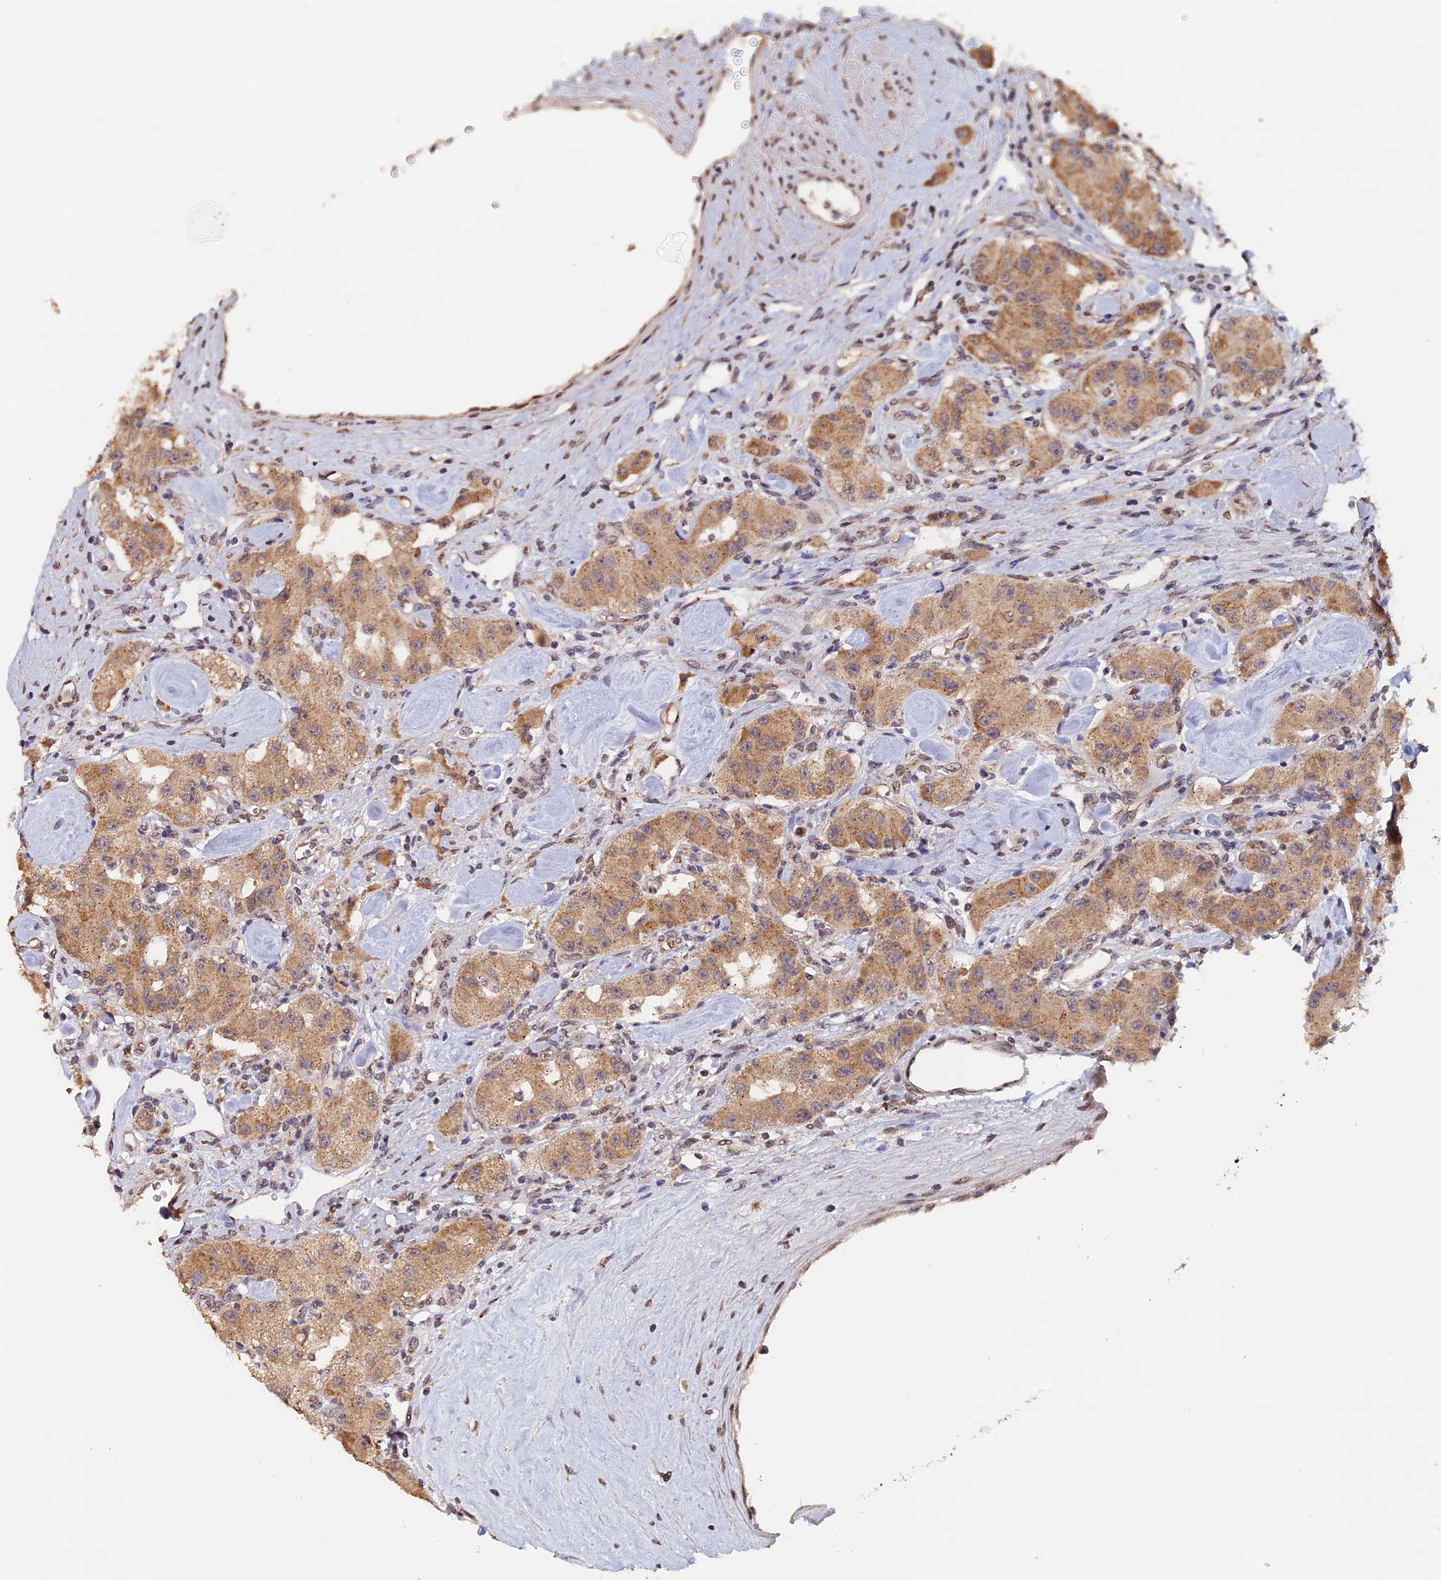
{"staining": {"intensity": "moderate", "quantity": ">75%", "location": "cytoplasmic/membranous"}, "tissue": "carcinoid", "cell_type": "Tumor cells", "image_type": "cancer", "snomed": [{"axis": "morphology", "description": "Carcinoid, malignant, NOS"}, {"axis": "topography", "description": "Pancreas"}], "caption": "The photomicrograph exhibits staining of malignant carcinoid, revealing moderate cytoplasmic/membranous protein positivity (brown color) within tumor cells.", "gene": "PIGQ", "patient": {"sex": "male", "age": 41}}